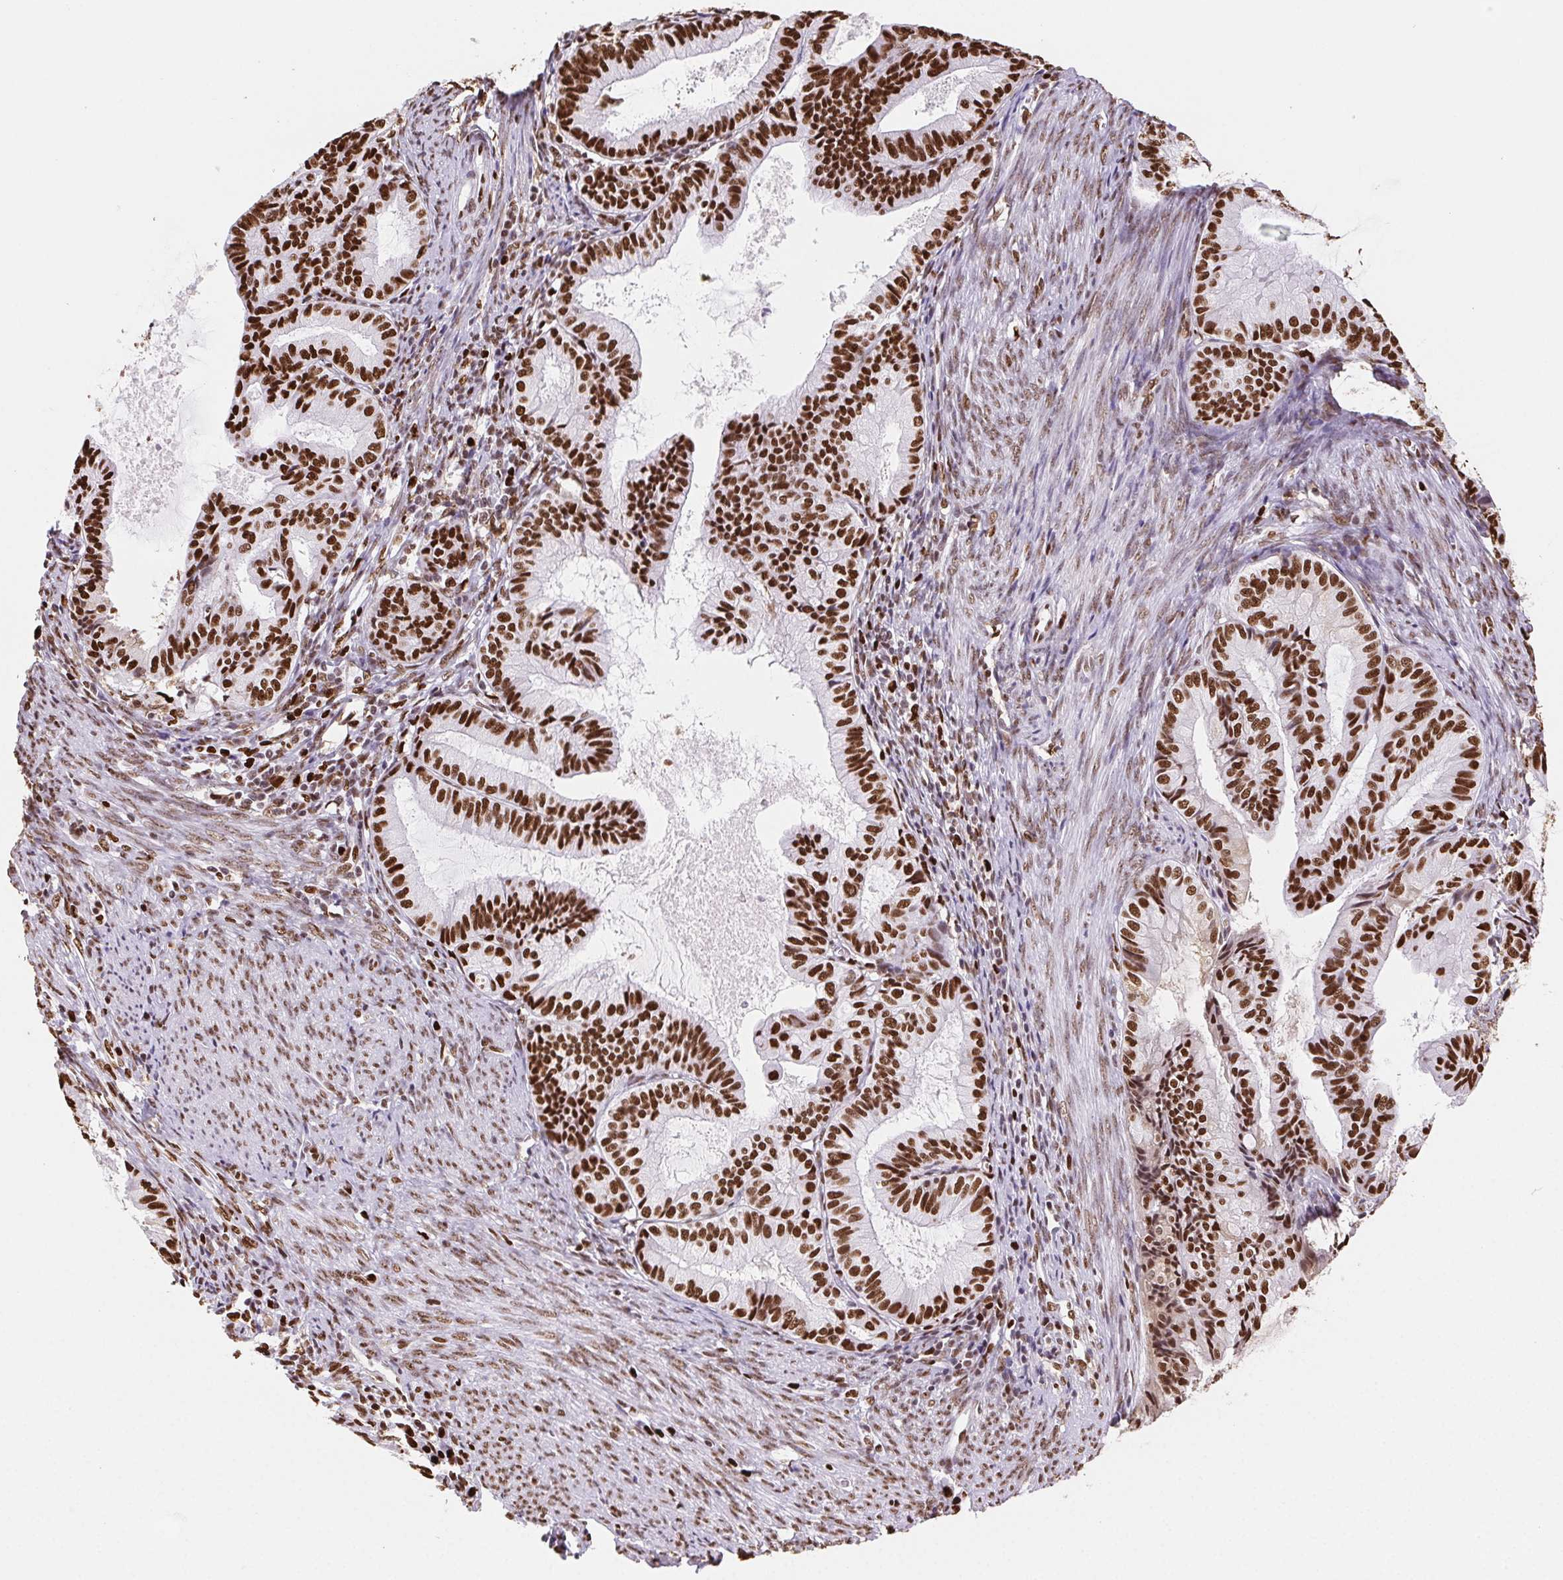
{"staining": {"intensity": "strong", "quantity": ">75%", "location": "nuclear"}, "tissue": "endometrial cancer", "cell_type": "Tumor cells", "image_type": "cancer", "snomed": [{"axis": "morphology", "description": "Adenocarcinoma, NOS"}, {"axis": "topography", "description": "Endometrium"}], "caption": "Brown immunohistochemical staining in human endometrial adenocarcinoma exhibits strong nuclear positivity in approximately >75% of tumor cells.", "gene": "SET", "patient": {"sex": "female", "age": 86}}